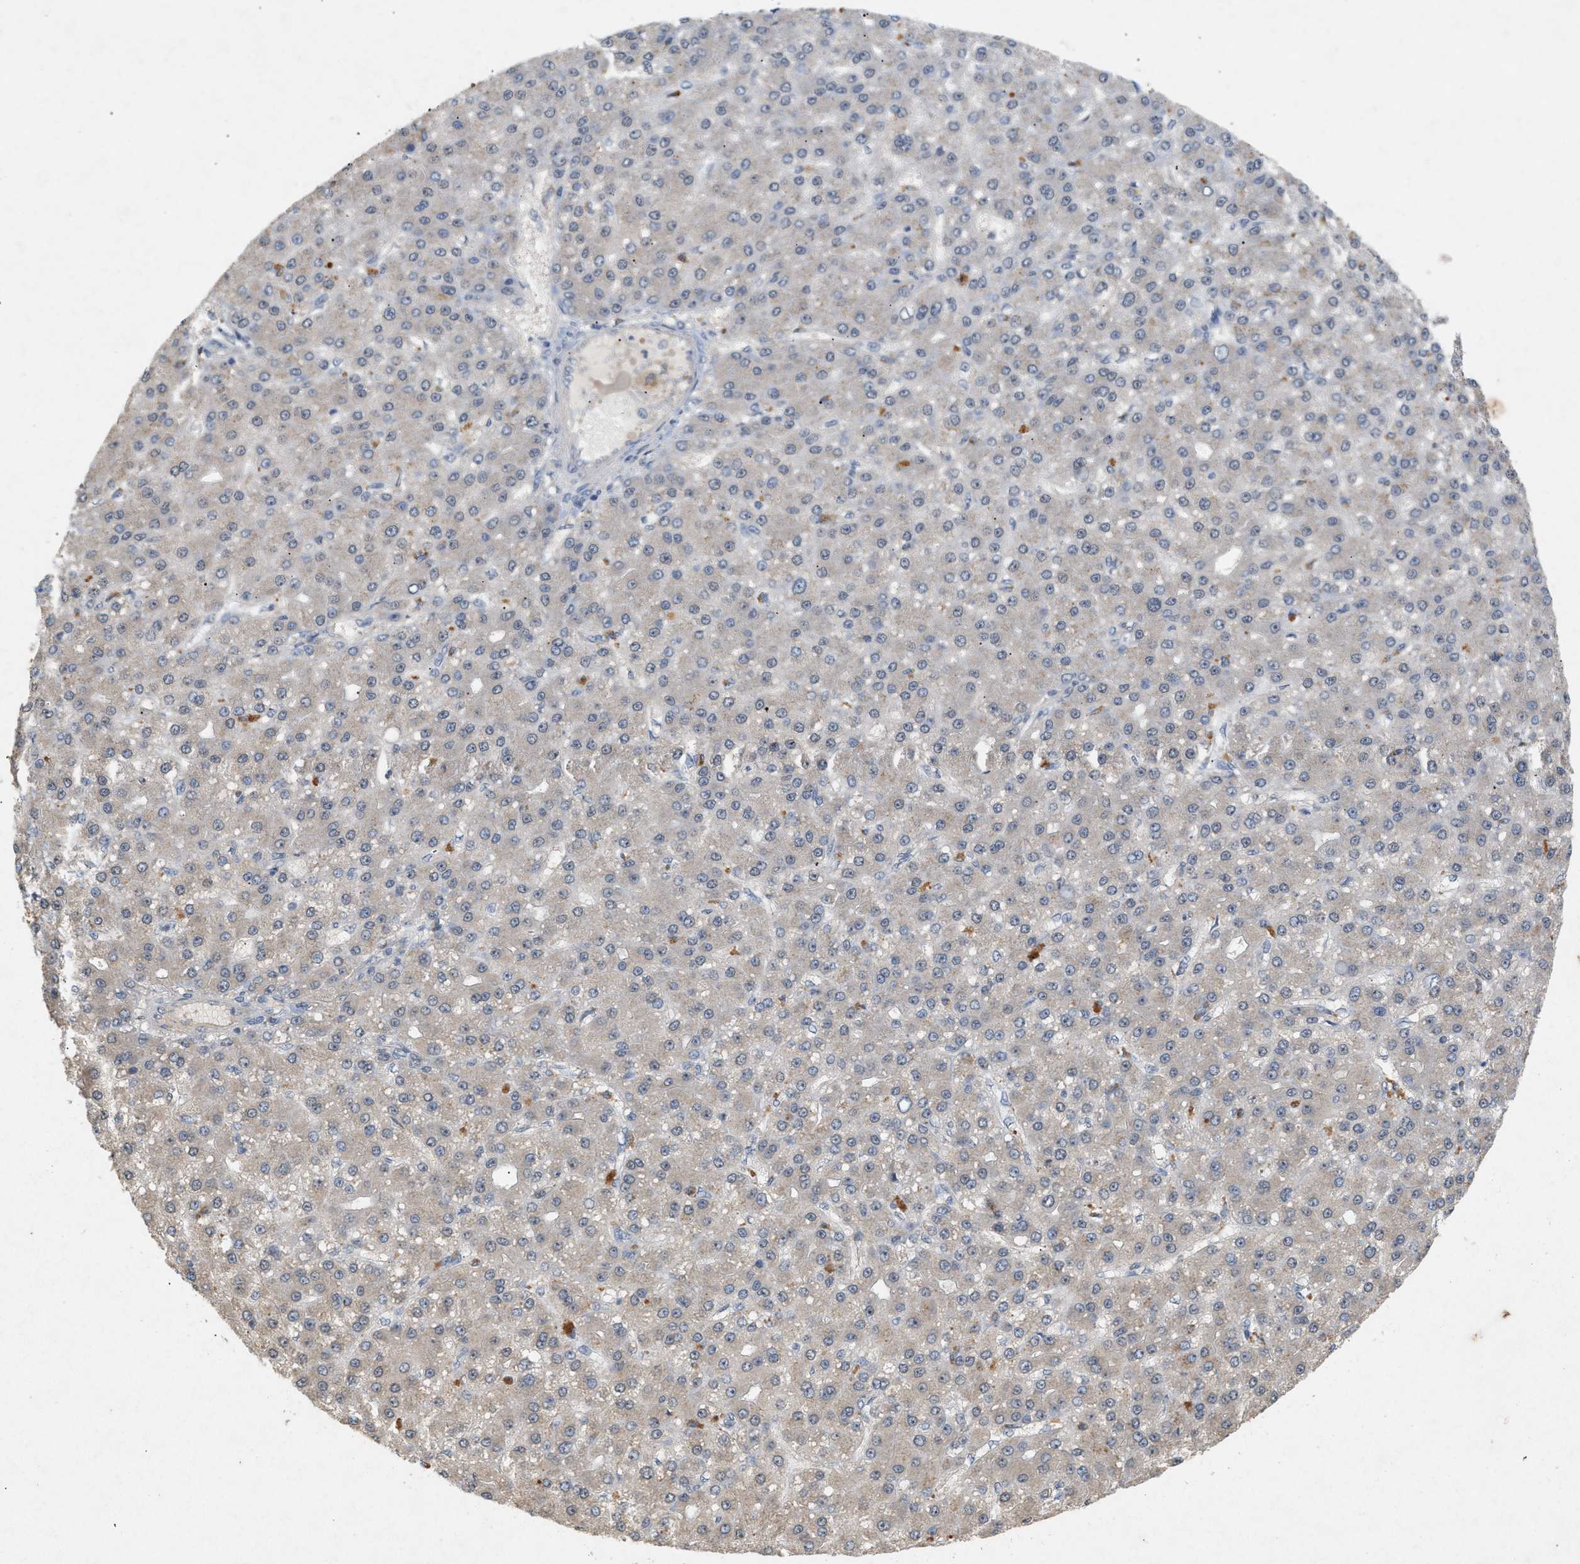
{"staining": {"intensity": "negative", "quantity": "none", "location": "none"}, "tissue": "liver cancer", "cell_type": "Tumor cells", "image_type": "cancer", "snomed": [{"axis": "morphology", "description": "Carcinoma, Hepatocellular, NOS"}, {"axis": "topography", "description": "Liver"}], "caption": "IHC micrograph of neoplastic tissue: human liver cancer stained with DAB (3,3'-diaminobenzidine) reveals no significant protein positivity in tumor cells.", "gene": "DCAF7", "patient": {"sex": "male", "age": 67}}